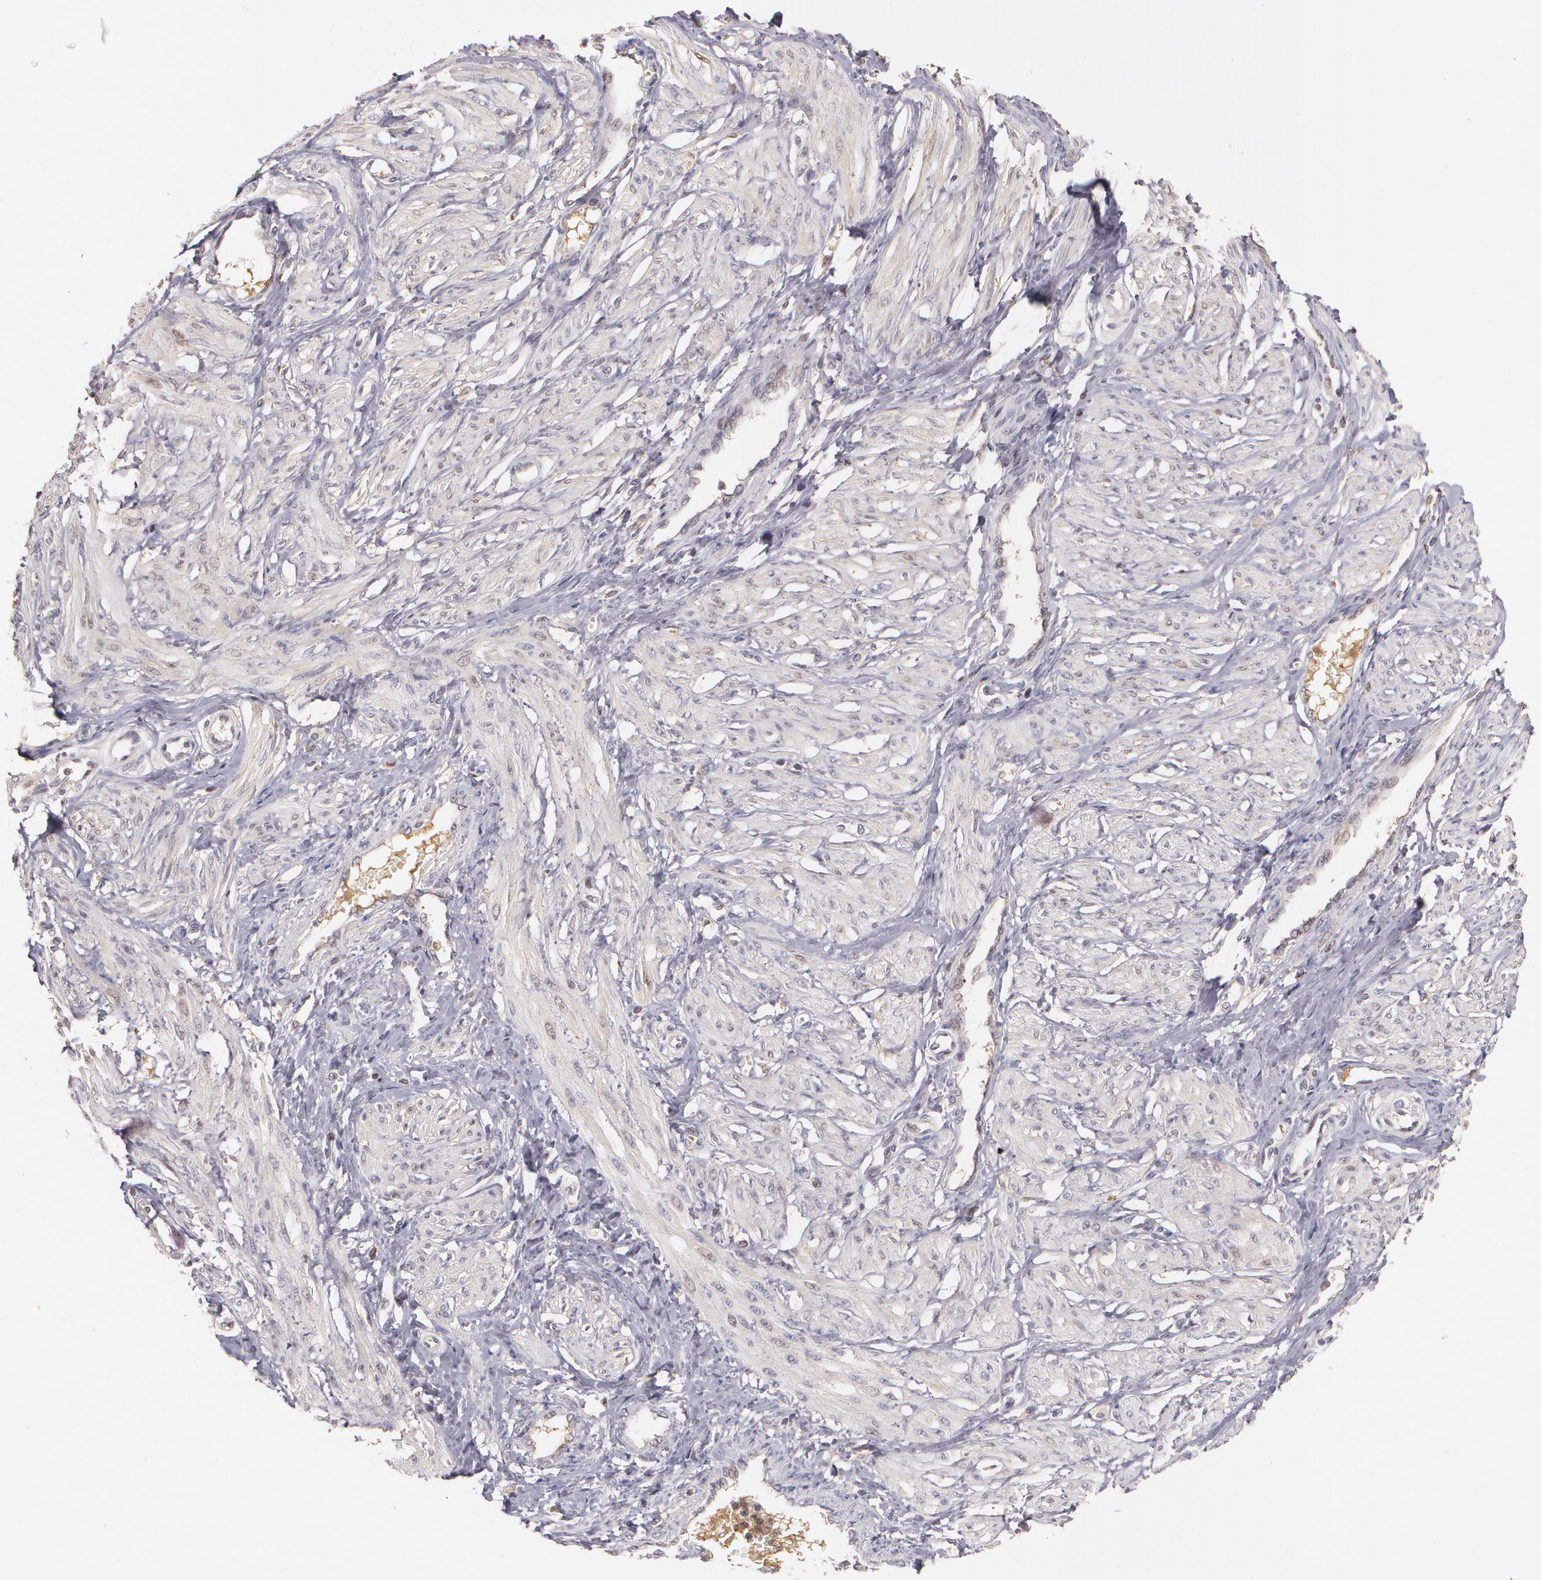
{"staining": {"intensity": "weak", "quantity": "<25%", "location": "cytoplasmic/membranous,nuclear"}, "tissue": "smooth muscle", "cell_type": "Smooth muscle cells", "image_type": "normal", "snomed": [{"axis": "morphology", "description": "Normal tissue, NOS"}, {"axis": "topography", "description": "Smooth muscle"}, {"axis": "topography", "description": "Uterus"}], "caption": "DAB (3,3'-diaminobenzidine) immunohistochemical staining of normal smooth muscle shows no significant staining in smooth muscle cells.", "gene": "LRG1", "patient": {"sex": "female", "age": 39}}